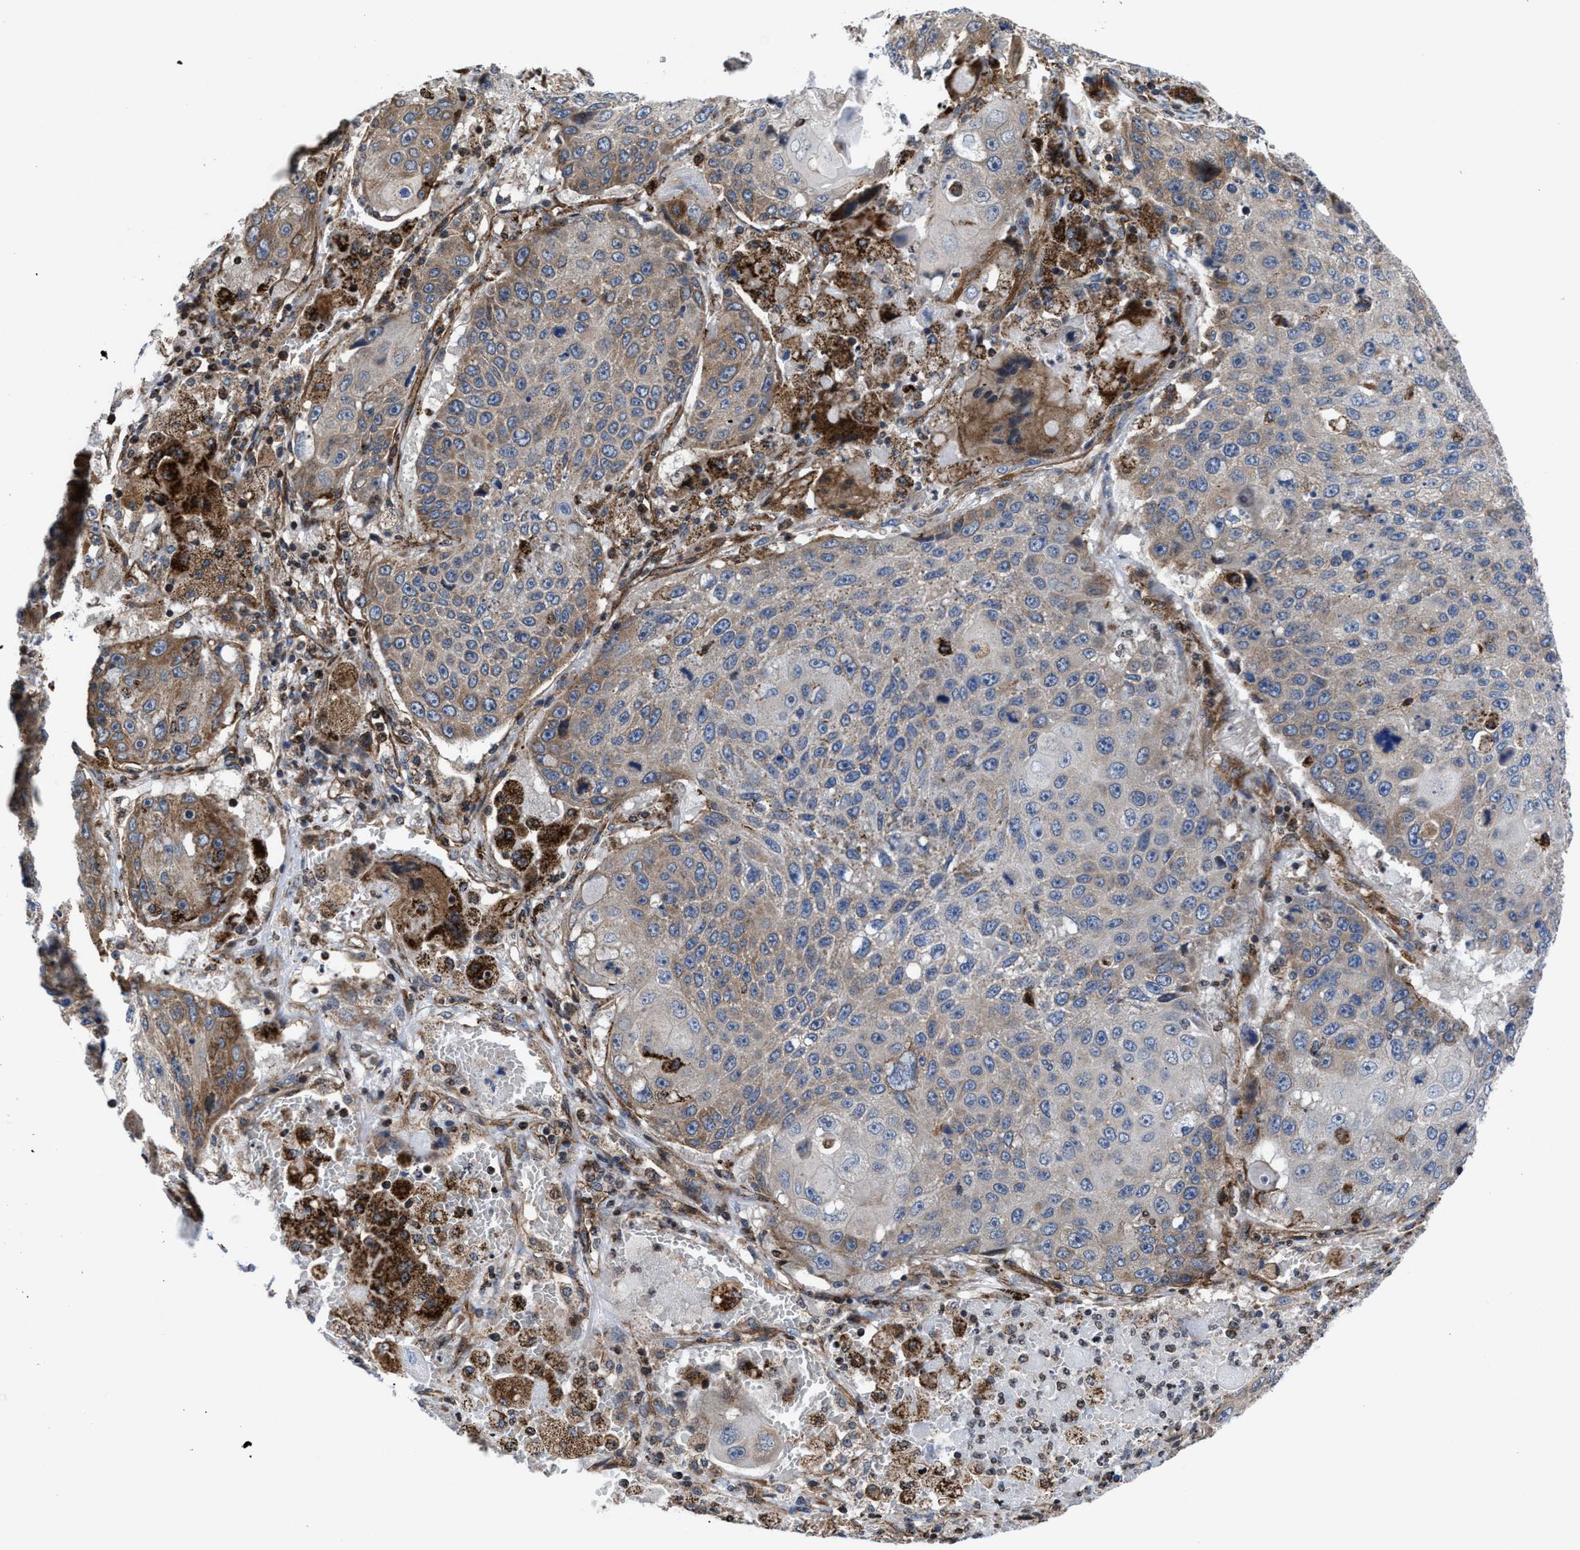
{"staining": {"intensity": "moderate", "quantity": "25%-75%", "location": "cytoplasmic/membranous"}, "tissue": "lung cancer", "cell_type": "Tumor cells", "image_type": "cancer", "snomed": [{"axis": "morphology", "description": "Squamous cell carcinoma, NOS"}, {"axis": "topography", "description": "Lung"}], "caption": "Moderate cytoplasmic/membranous staining is present in about 25%-75% of tumor cells in lung squamous cell carcinoma. (Brightfield microscopy of DAB IHC at high magnification).", "gene": "PRR15L", "patient": {"sex": "male", "age": 61}}